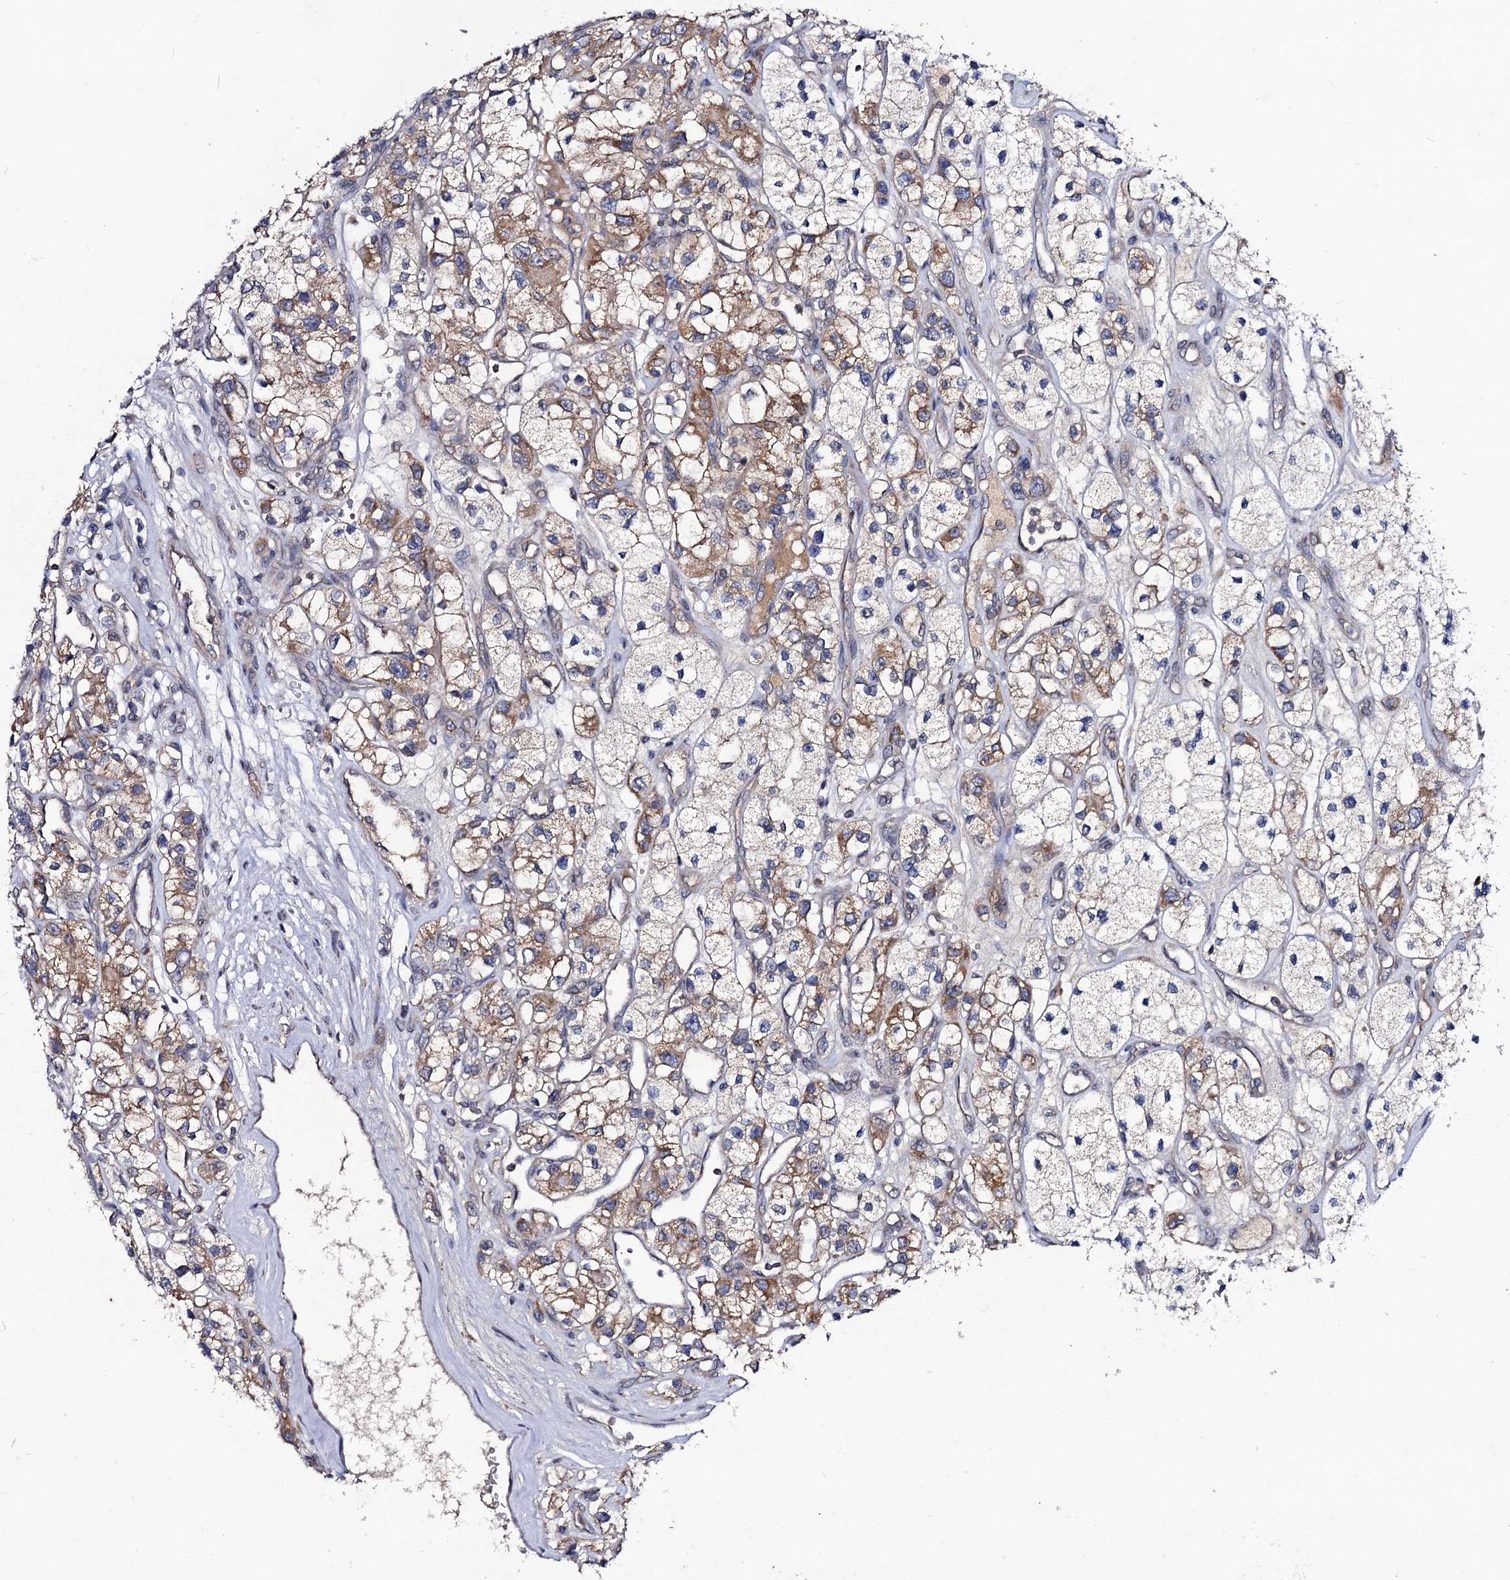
{"staining": {"intensity": "moderate", "quantity": "25%-75%", "location": "cytoplasmic/membranous"}, "tissue": "renal cancer", "cell_type": "Tumor cells", "image_type": "cancer", "snomed": [{"axis": "morphology", "description": "Adenocarcinoma, NOS"}, {"axis": "topography", "description": "Kidney"}], "caption": "DAB immunohistochemical staining of human renal adenocarcinoma reveals moderate cytoplasmic/membranous protein positivity in approximately 25%-75% of tumor cells.", "gene": "VPS37D", "patient": {"sex": "female", "age": 57}}